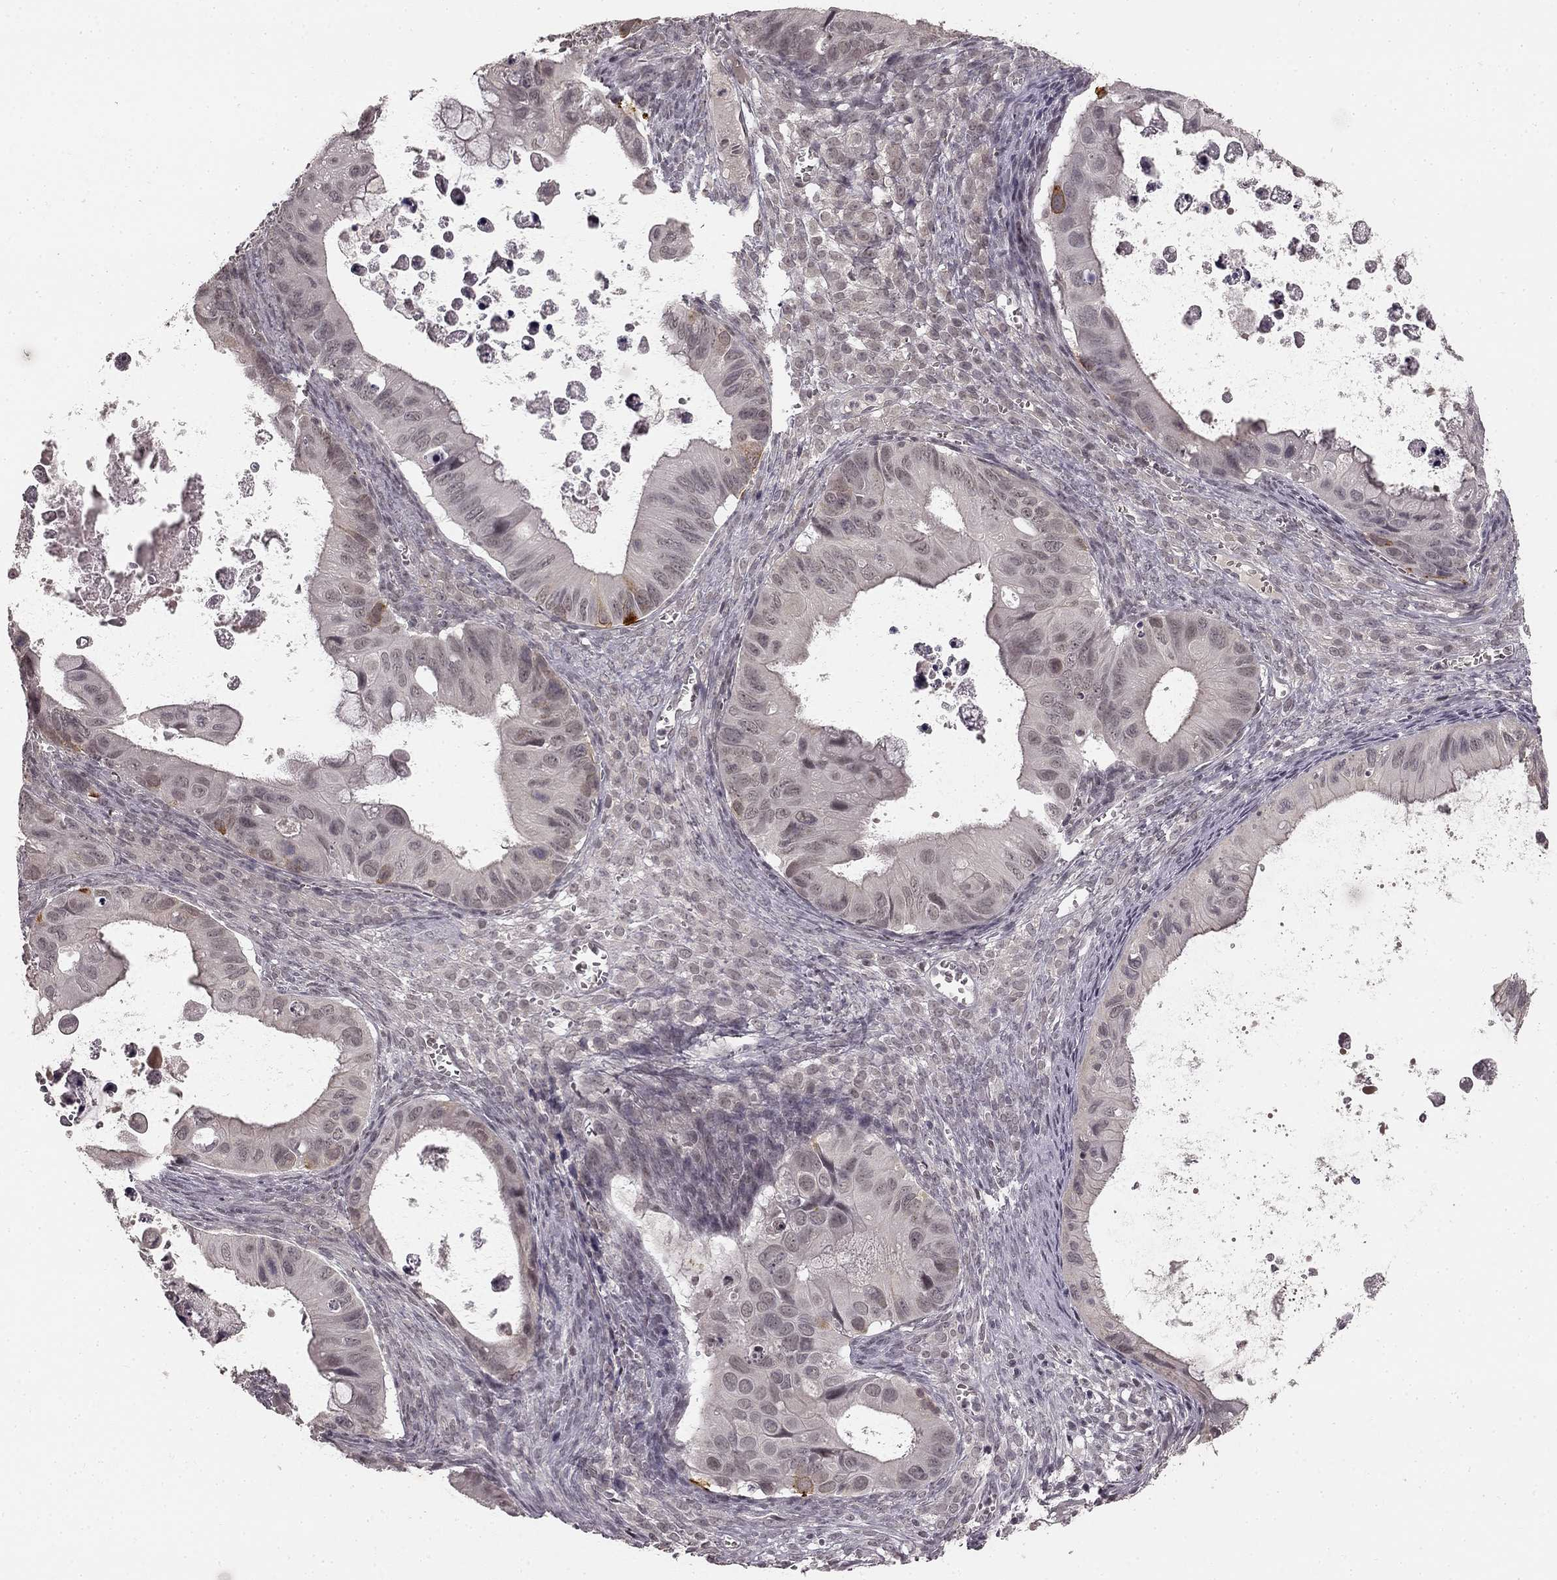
{"staining": {"intensity": "strong", "quantity": "<25%", "location": "cytoplasmic/membranous"}, "tissue": "ovarian cancer", "cell_type": "Tumor cells", "image_type": "cancer", "snomed": [{"axis": "morphology", "description": "Cystadenocarcinoma, mucinous, NOS"}, {"axis": "topography", "description": "Ovary"}], "caption": "Protein positivity by IHC displays strong cytoplasmic/membranous positivity in about <25% of tumor cells in mucinous cystadenocarcinoma (ovarian).", "gene": "HCN4", "patient": {"sex": "female", "age": 64}}